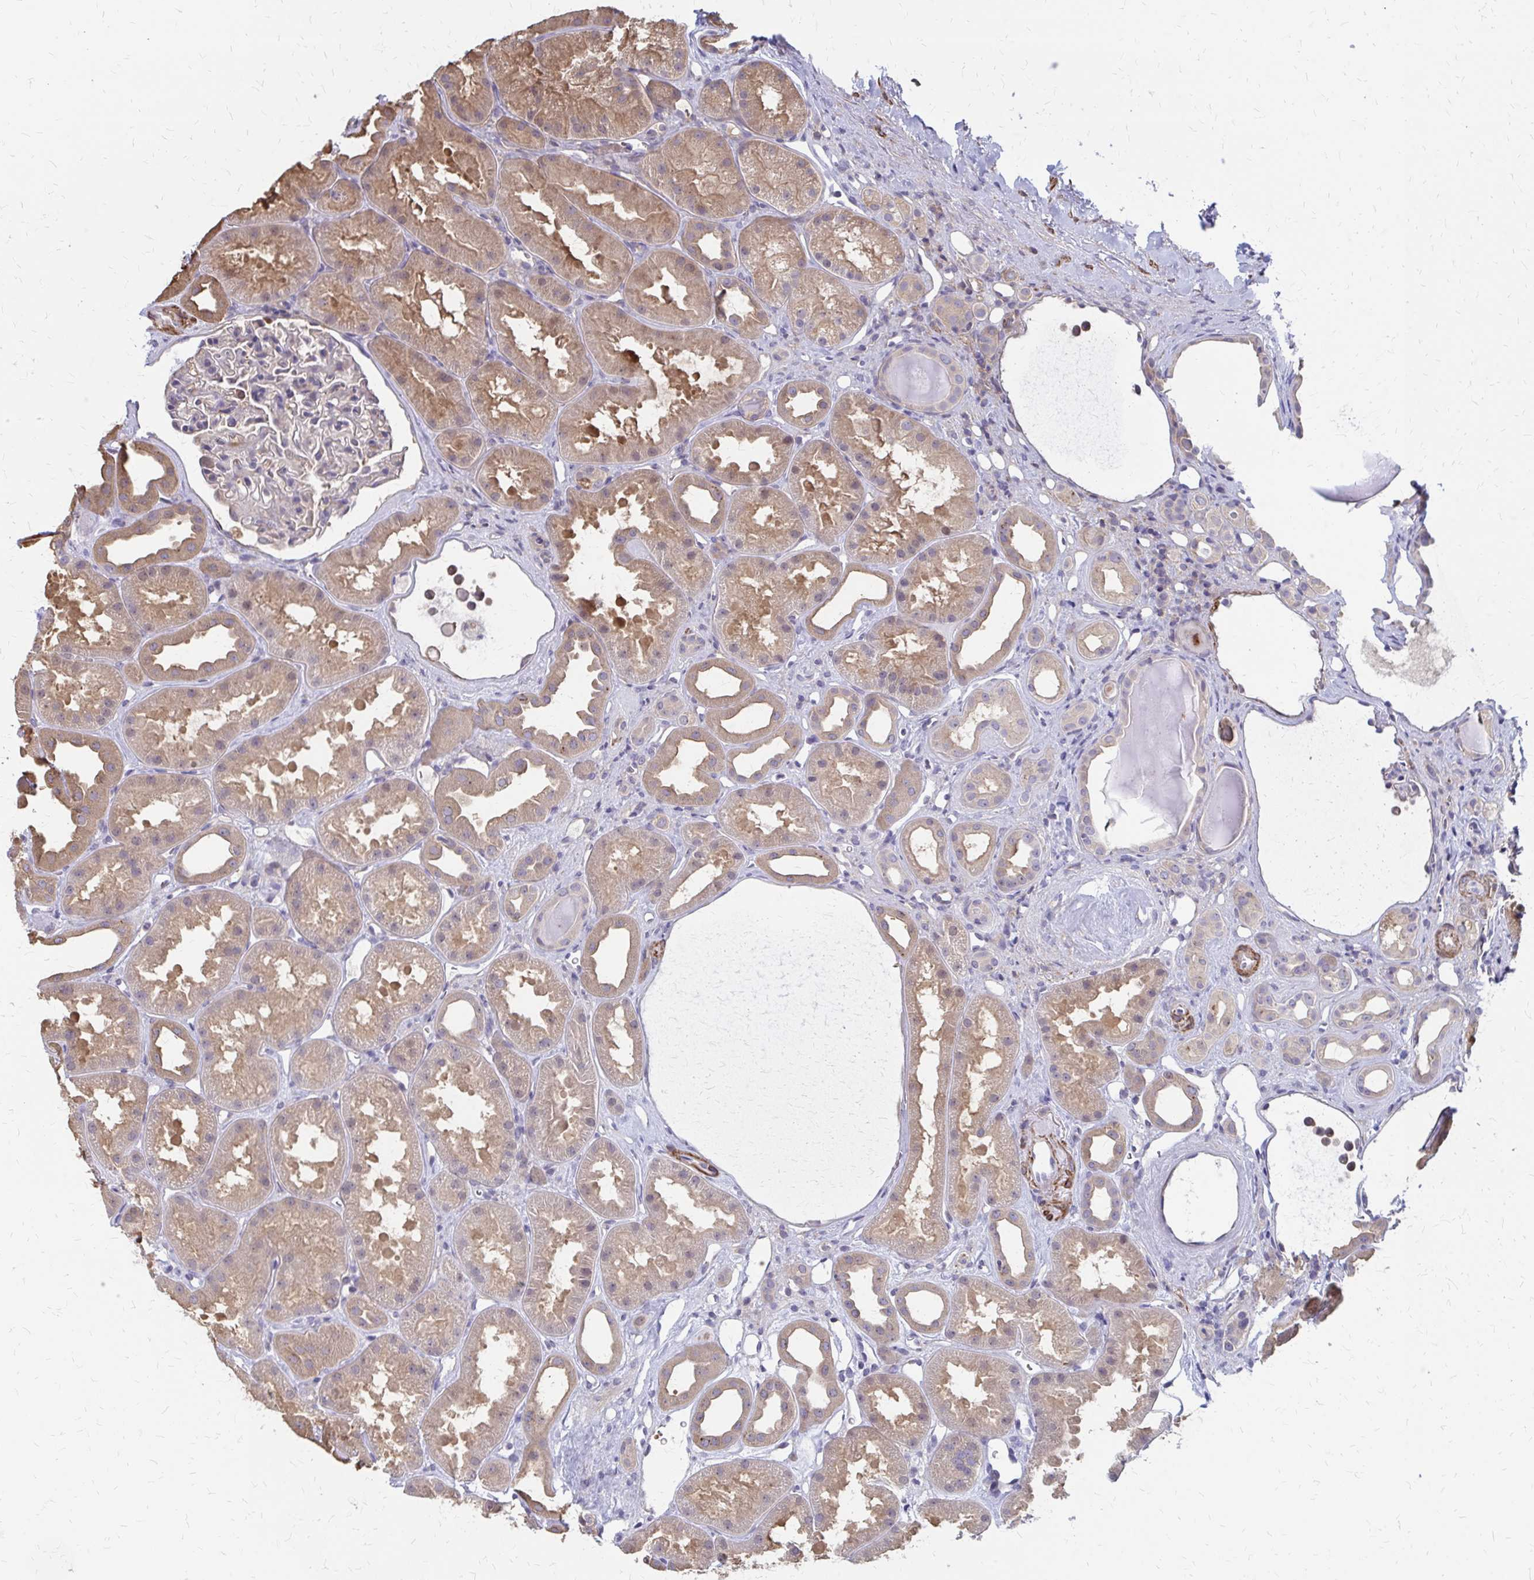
{"staining": {"intensity": "negative", "quantity": "none", "location": "none"}, "tissue": "kidney", "cell_type": "Cells in glomeruli", "image_type": "normal", "snomed": [{"axis": "morphology", "description": "Normal tissue, NOS"}, {"axis": "topography", "description": "Kidney"}], "caption": "This is an IHC photomicrograph of normal human kidney. There is no staining in cells in glomeruli.", "gene": "IFI44L", "patient": {"sex": "male", "age": 61}}